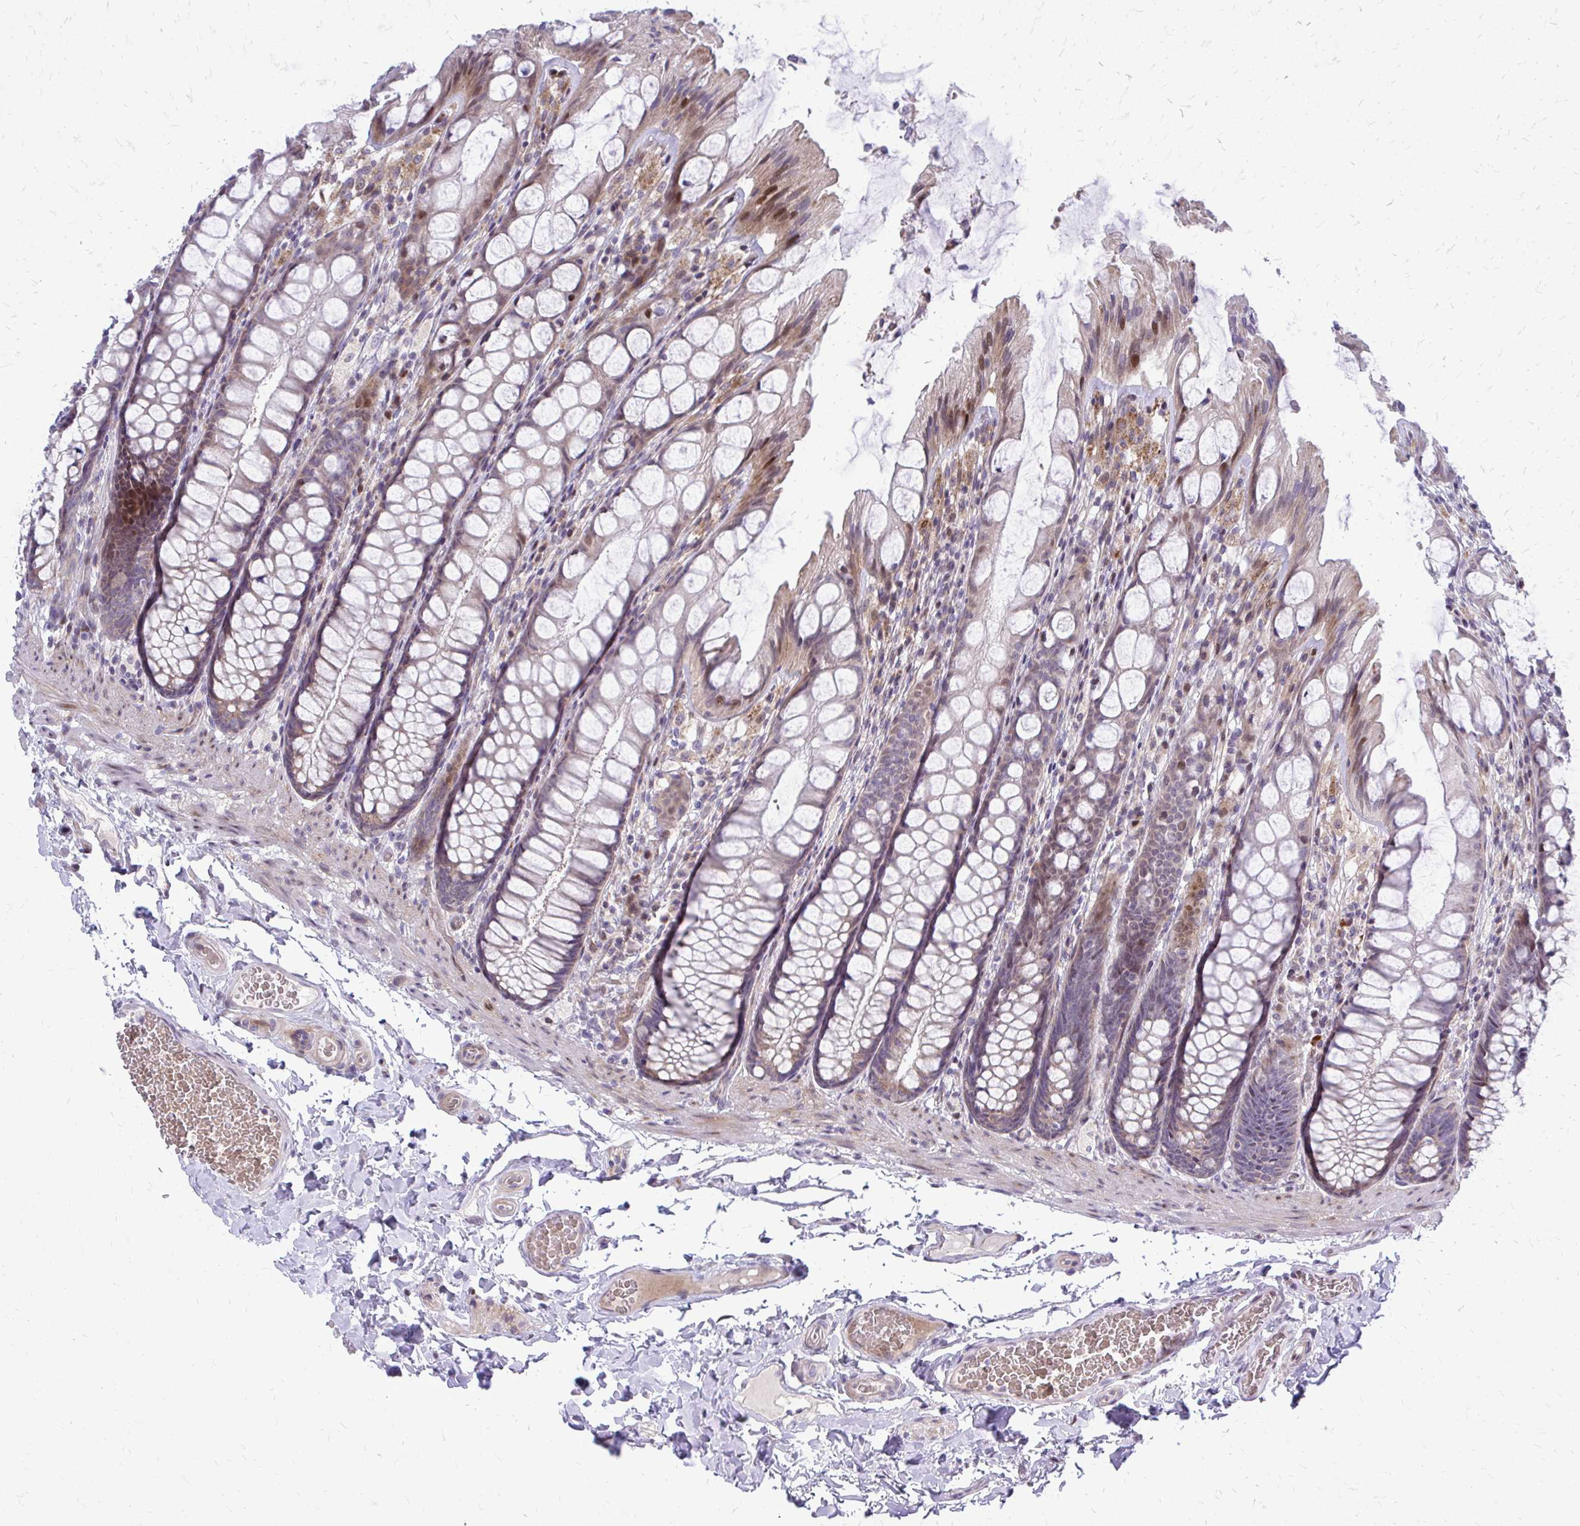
{"staining": {"intensity": "weak", "quantity": ">75%", "location": "cytoplasmic/membranous"}, "tissue": "colon", "cell_type": "Endothelial cells", "image_type": "normal", "snomed": [{"axis": "morphology", "description": "Normal tissue, NOS"}, {"axis": "topography", "description": "Colon"}], "caption": "Protein expression analysis of unremarkable colon demonstrates weak cytoplasmic/membranous expression in about >75% of endothelial cells.", "gene": "PPDPFL", "patient": {"sex": "male", "age": 47}}